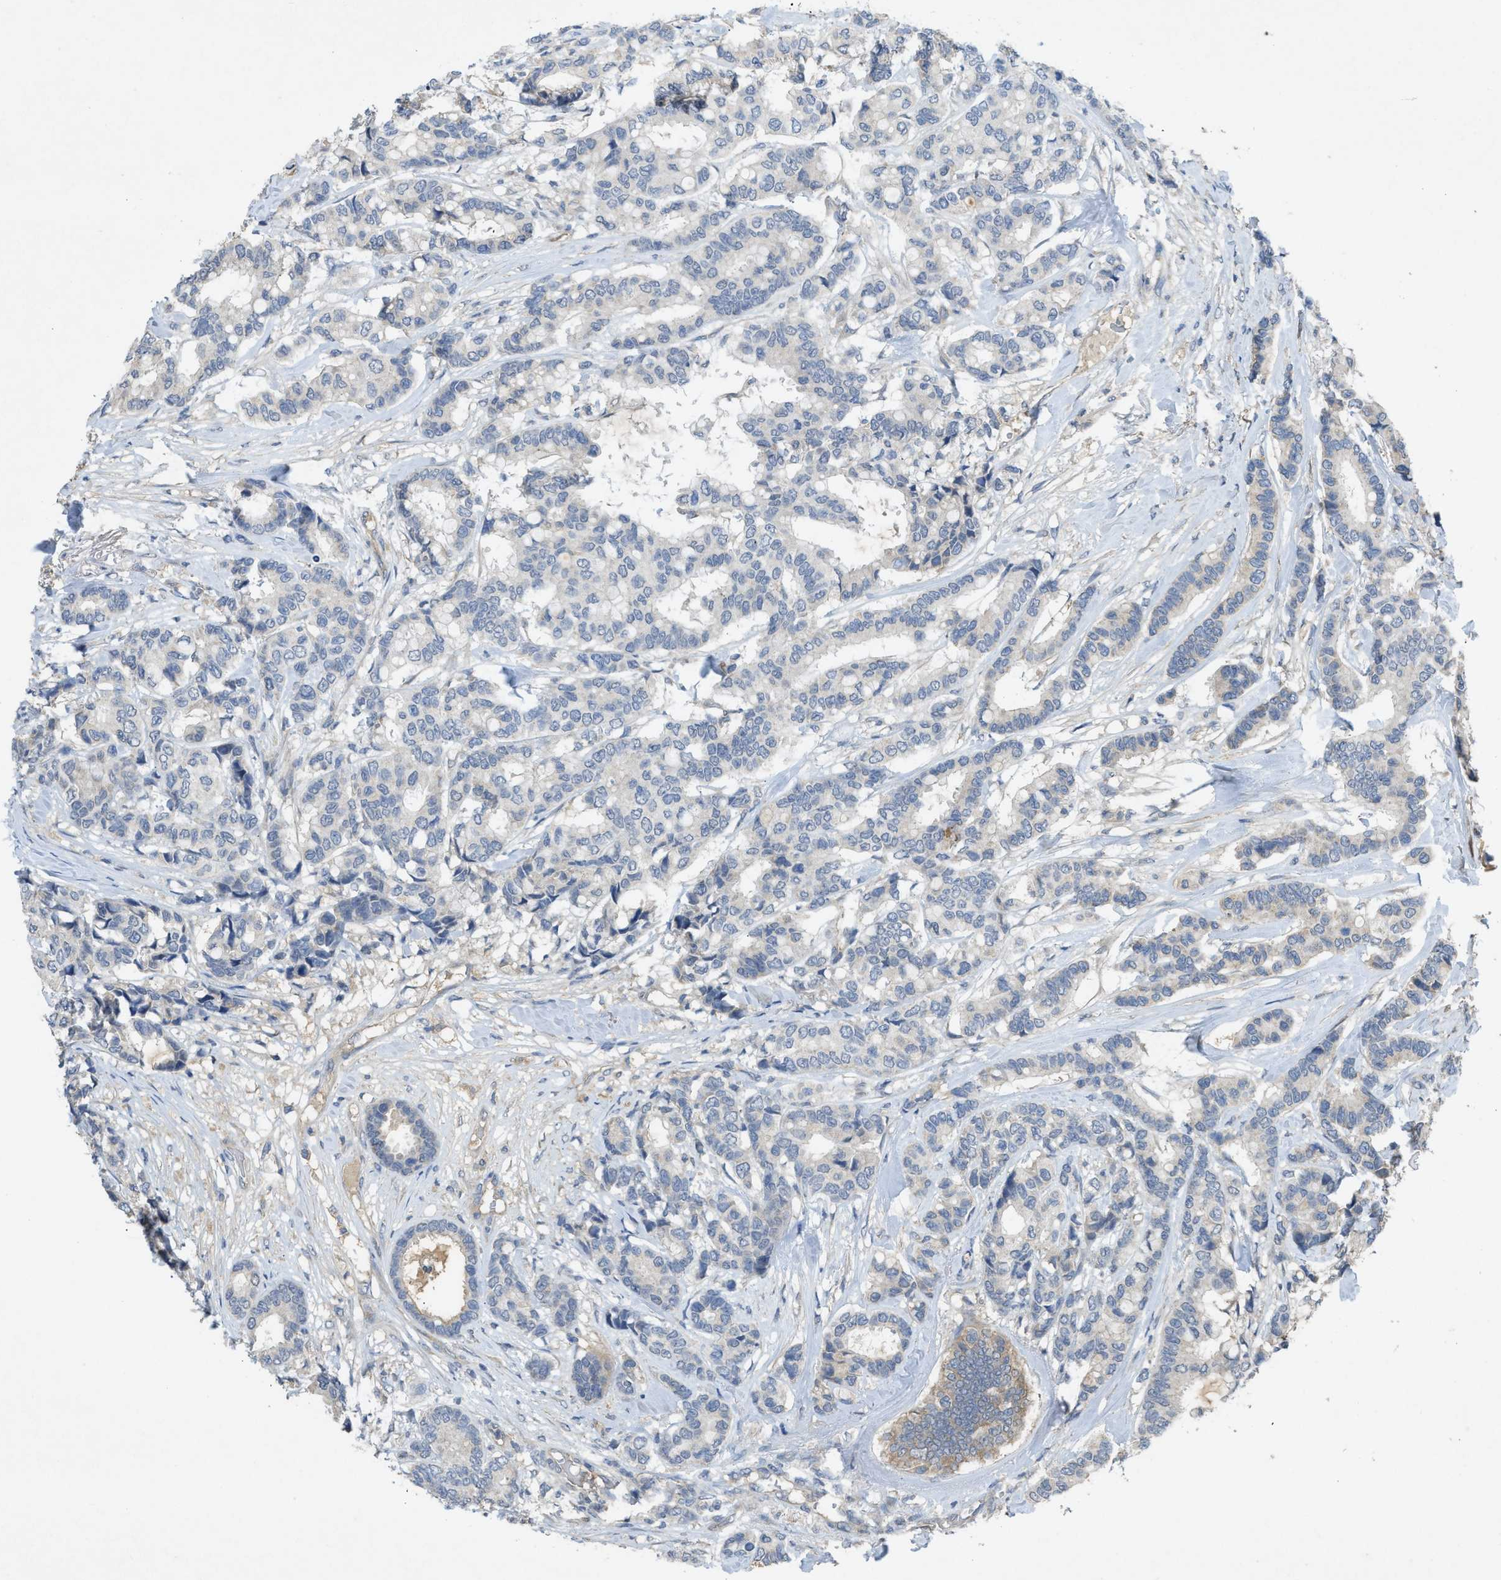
{"staining": {"intensity": "negative", "quantity": "none", "location": "none"}, "tissue": "breast cancer", "cell_type": "Tumor cells", "image_type": "cancer", "snomed": [{"axis": "morphology", "description": "Duct carcinoma"}, {"axis": "topography", "description": "Breast"}], "caption": "Tumor cells are negative for brown protein staining in breast cancer.", "gene": "PPP3CA", "patient": {"sex": "female", "age": 87}}